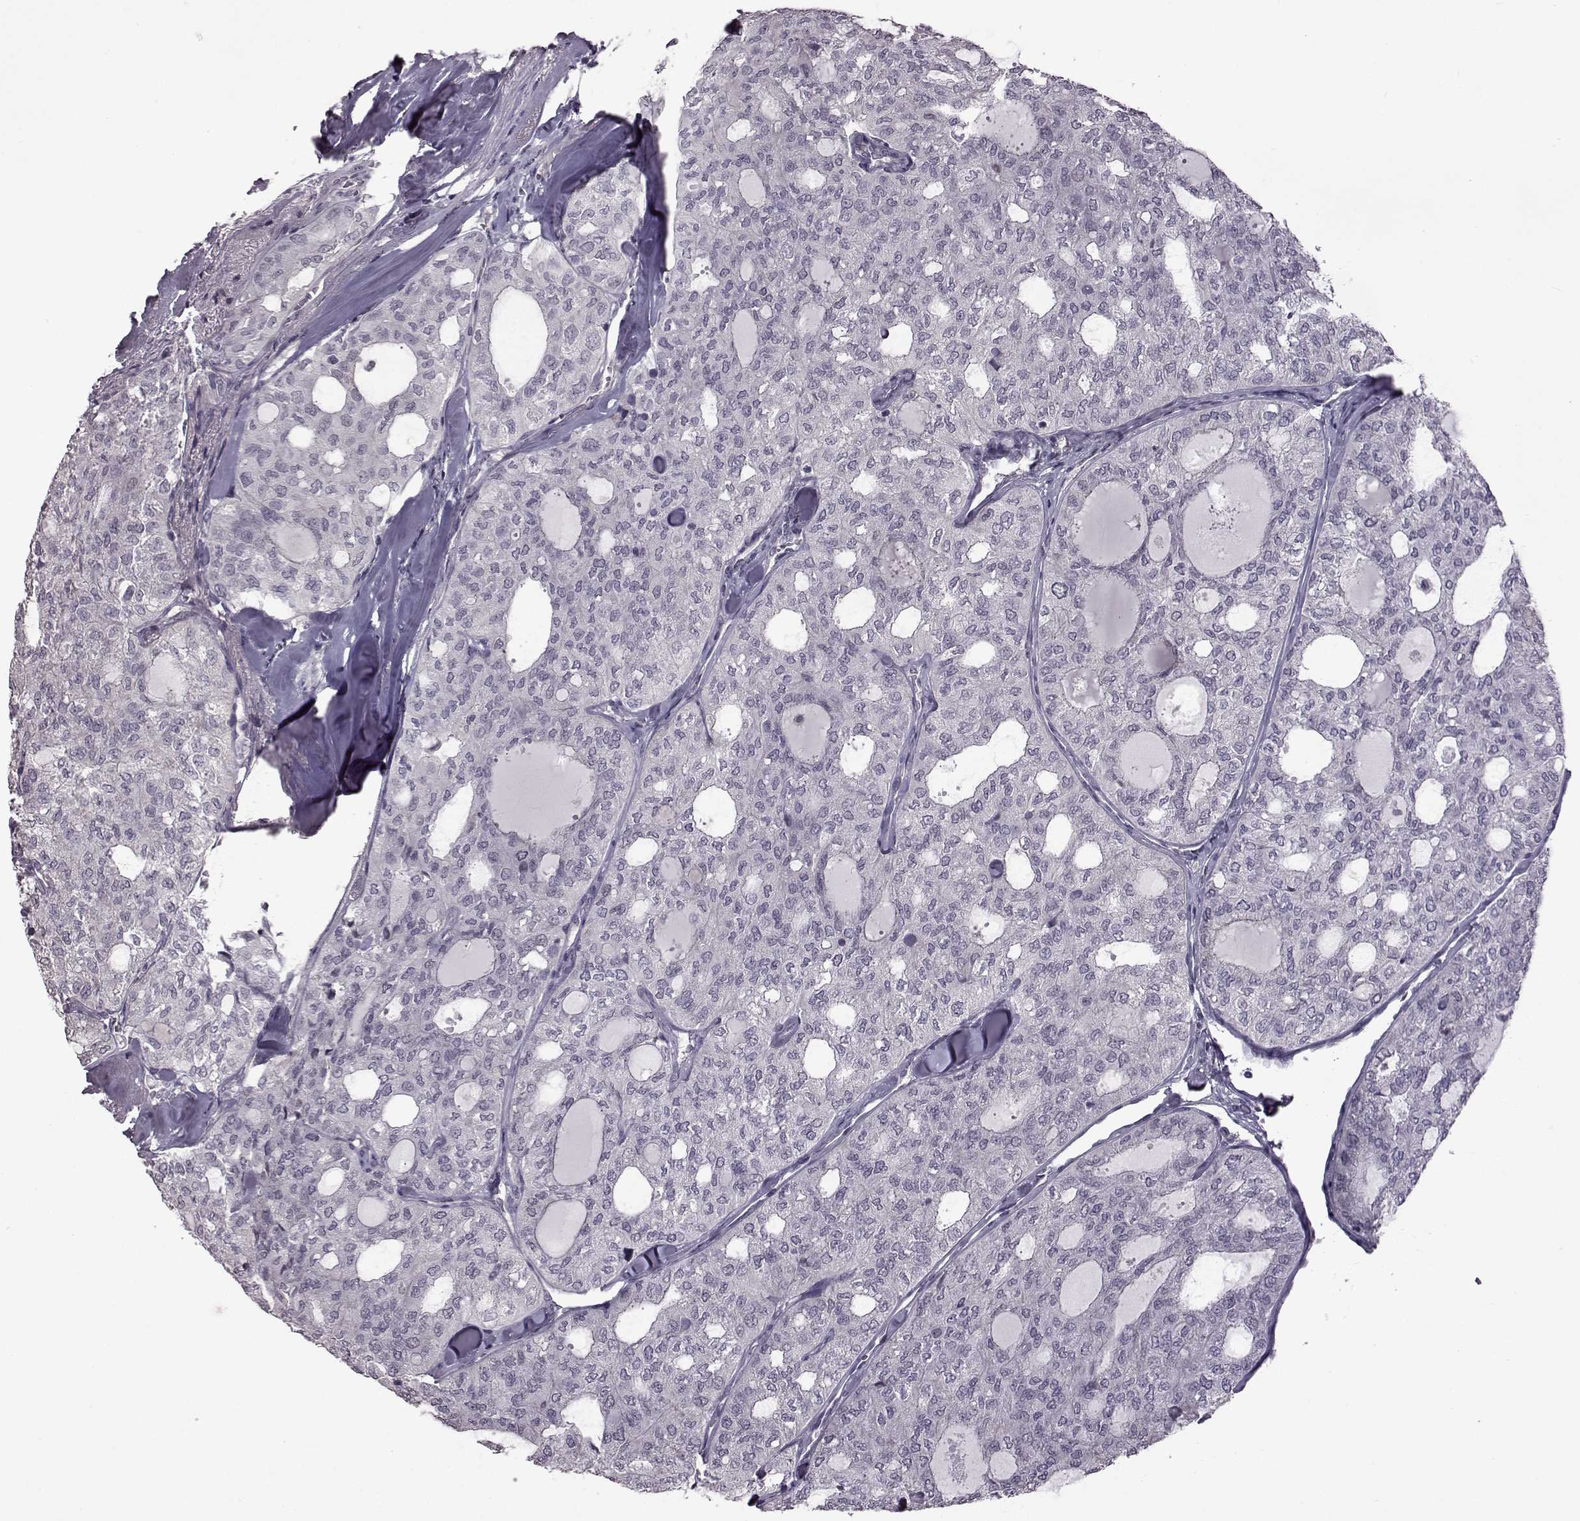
{"staining": {"intensity": "negative", "quantity": "none", "location": "none"}, "tissue": "thyroid cancer", "cell_type": "Tumor cells", "image_type": "cancer", "snomed": [{"axis": "morphology", "description": "Follicular adenoma carcinoma, NOS"}, {"axis": "topography", "description": "Thyroid gland"}], "caption": "High magnification brightfield microscopy of thyroid cancer (follicular adenoma carcinoma) stained with DAB (3,3'-diaminobenzidine) (brown) and counterstained with hematoxylin (blue): tumor cells show no significant positivity. Nuclei are stained in blue.", "gene": "GAL", "patient": {"sex": "male", "age": 75}}